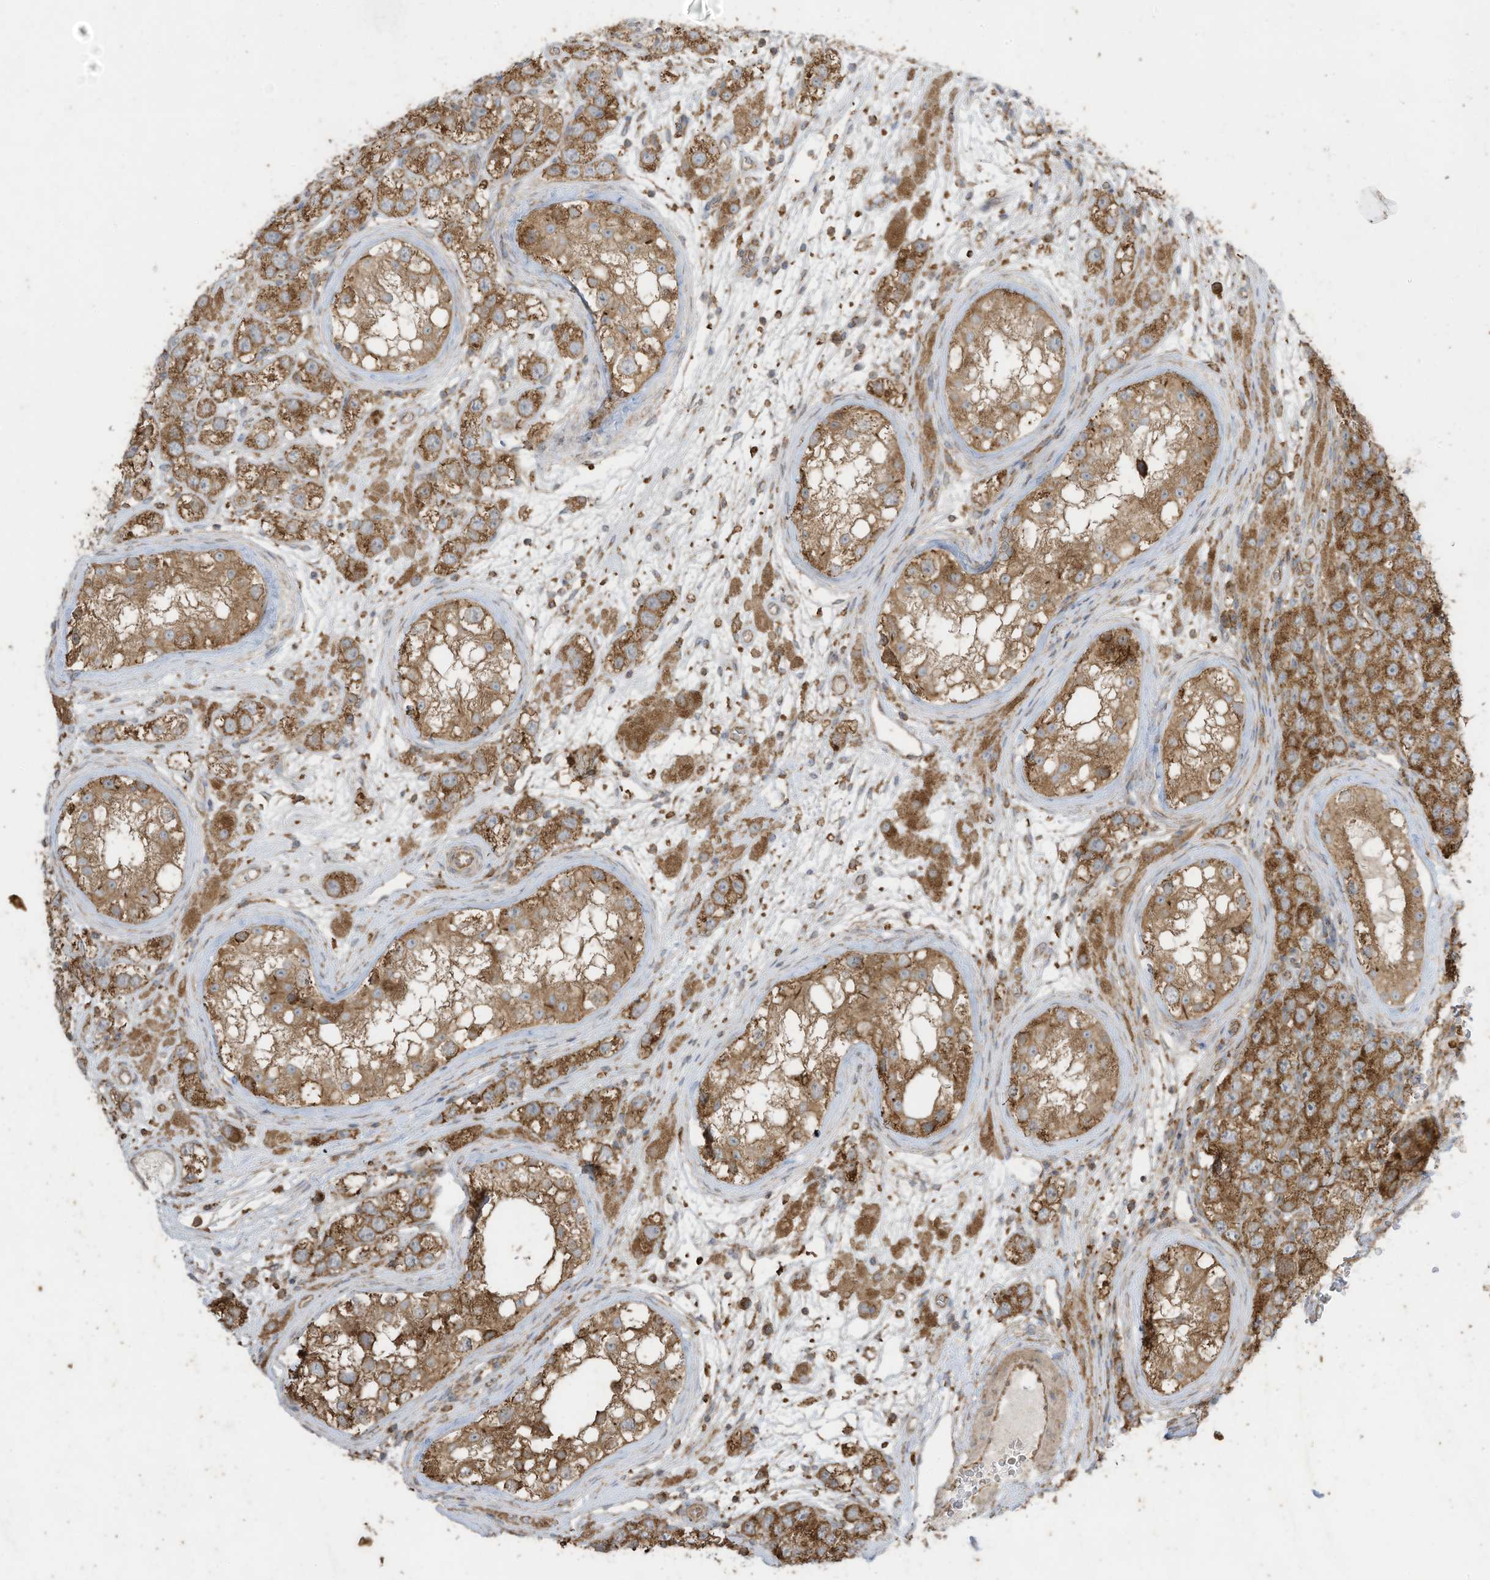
{"staining": {"intensity": "moderate", "quantity": ">75%", "location": "cytoplasmic/membranous"}, "tissue": "testis cancer", "cell_type": "Tumor cells", "image_type": "cancer", "snomed": [{"axis": "morphology", "description": "Seminoma, NOS"}, {"axis": "topography", "description": "Testis"}], "caption": "Testis cancer (seminoma) was stained to show a protein in brown. There is medium levels of moderate cytoplasmic/membranous staining in approximately >75% of tumor cells. The staining was performed using DAB (3,3'-diaminobenzidine), with brown indicating positive protein expression. Nuclei are stained blue with hematoxylin.", "gene": "CGAS", "patient": {"sex": "male", "age": 28}}